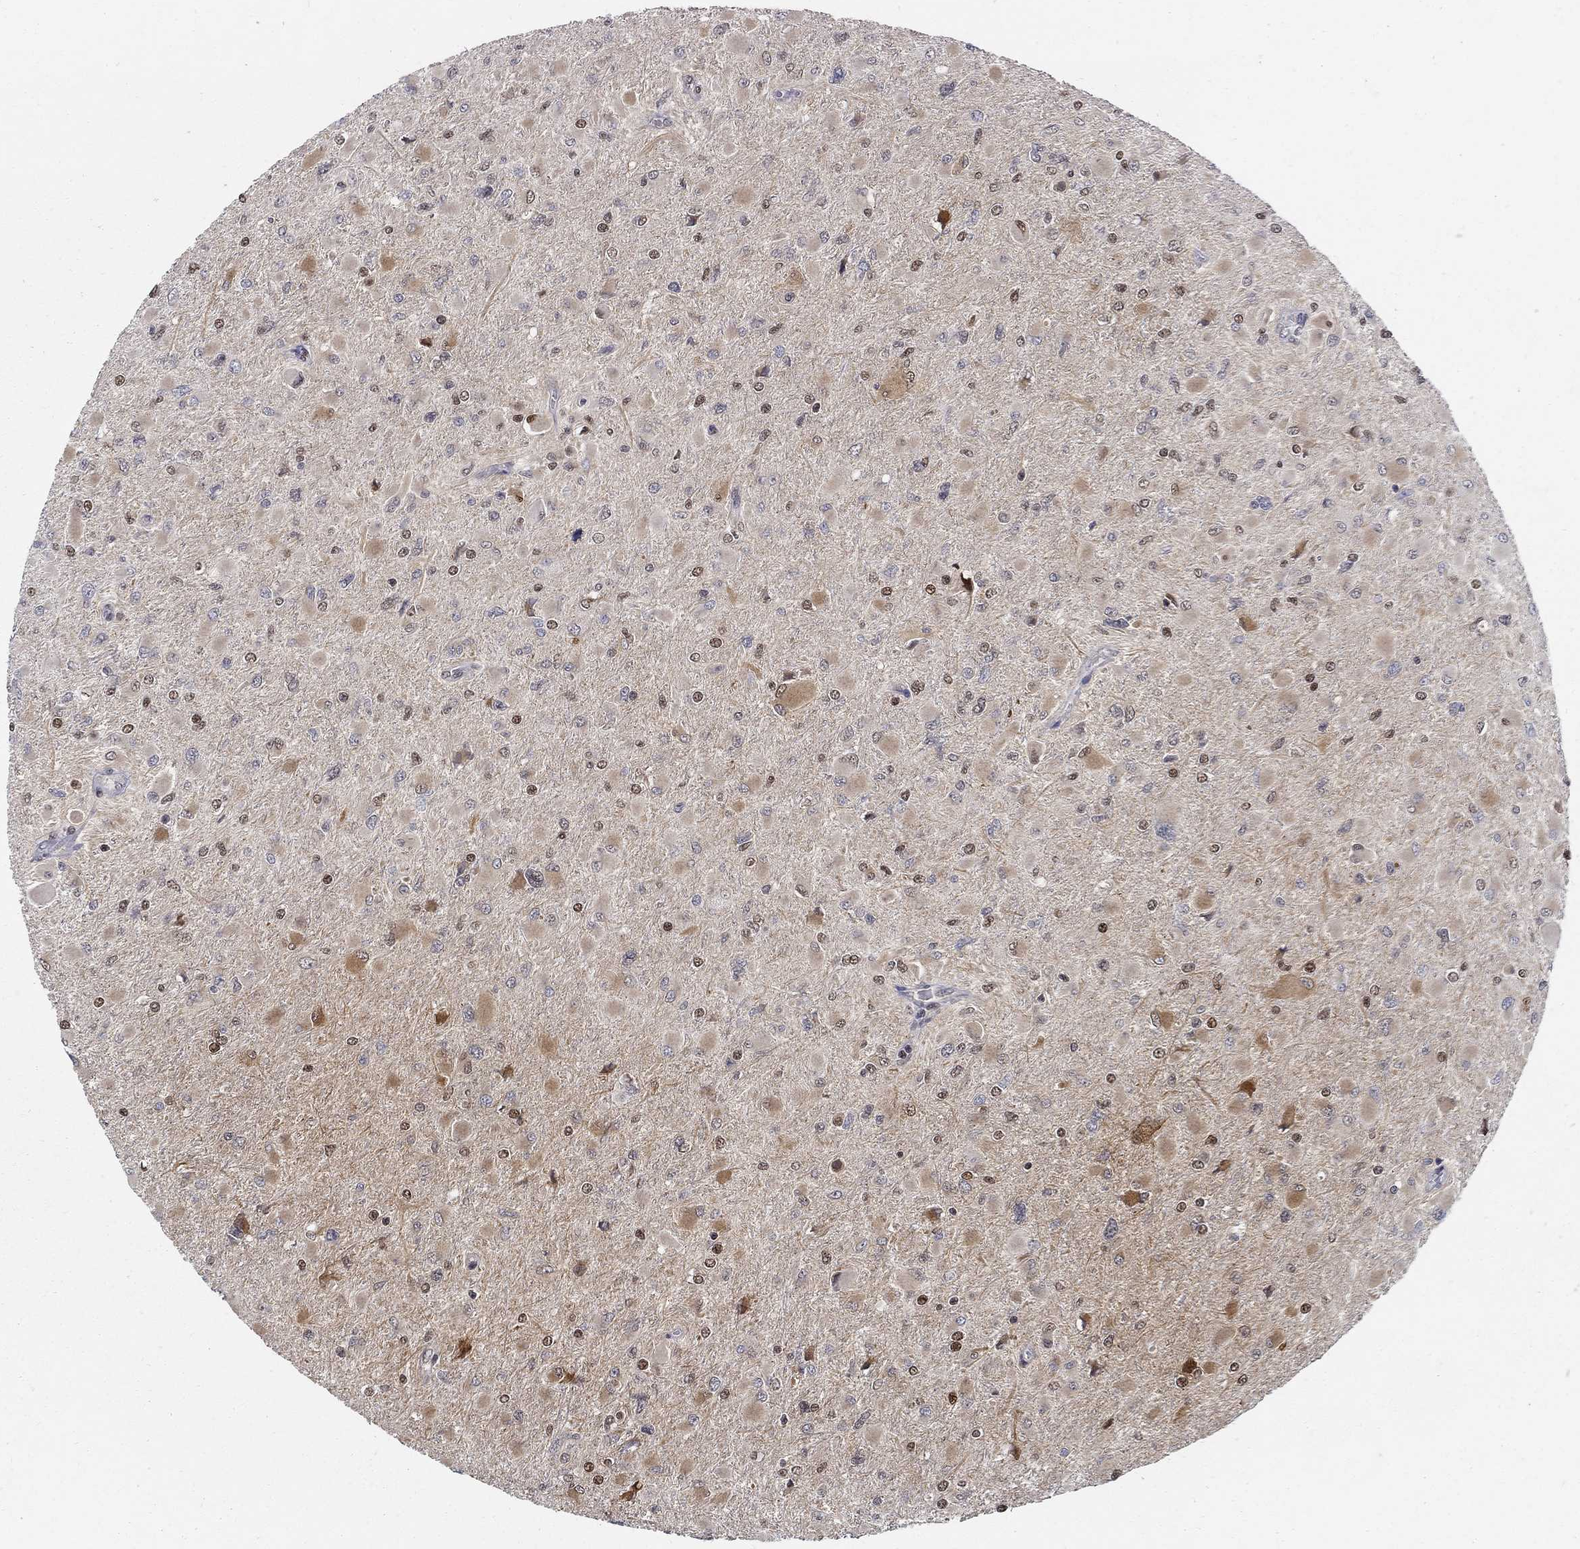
{"staining": {"intensity": "strong", "quantity": "<25%", "location": "nuclear"}, "tissue": "glioma", "cell_type": "Tumor cells", "image_type": "cancer", "snomed": [{"axis": "morphology", "description": "Glioma, malignant, High grade"}, {"axis": "topography", "description": "Cerebral cortex"}], "caption": "IHC photomicrograph of human malignant high-grade glioma stained for a protein (brown), which displays medium levels of strong nuclear positivity in approximately <25% of tumor cells.", "gene": "ZNF594", "patient": {"sex": "female", "age": 36}}